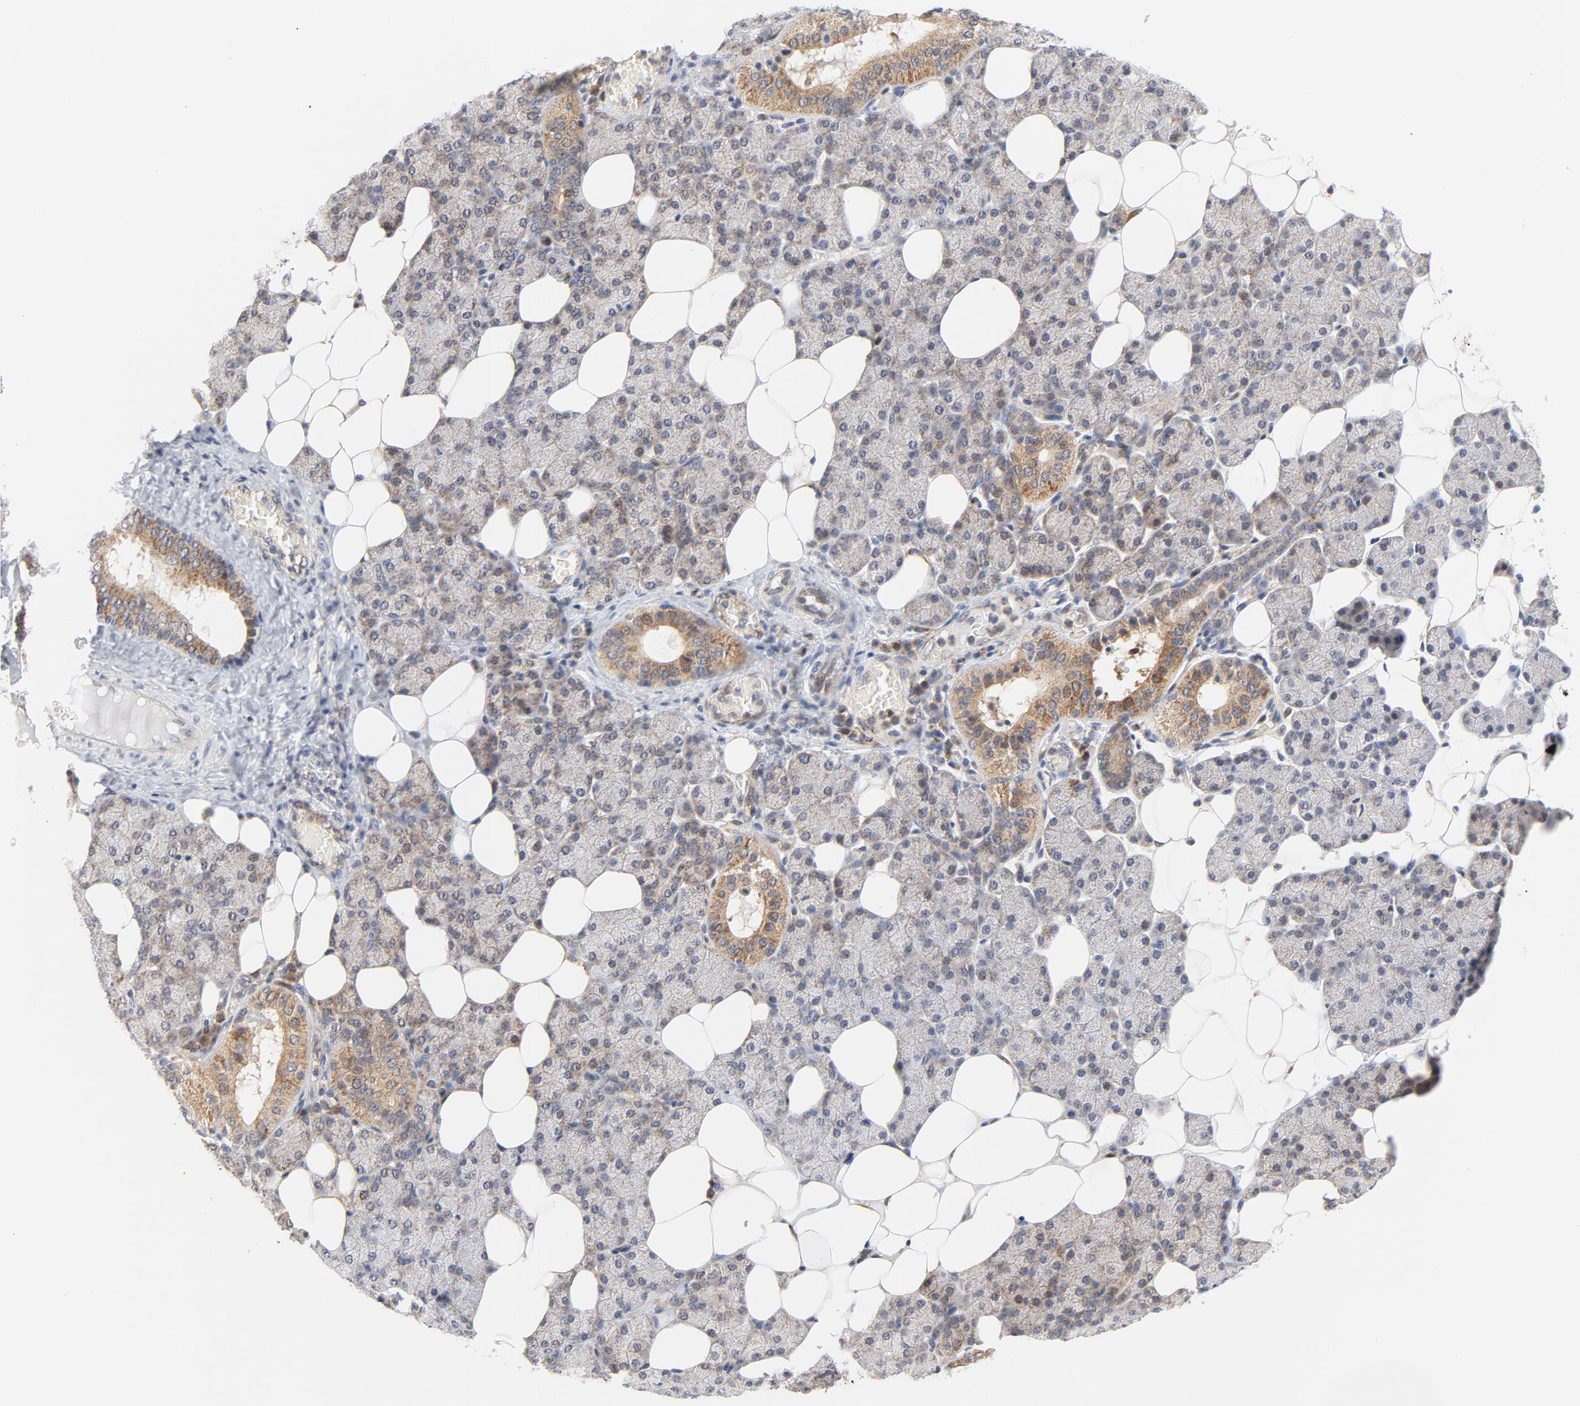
{"staining": {"intensity": "moderate", "quantity": "25%-75%", "location": "cytoplasmic/membranous"}, "tissue": "salivary gland", "cell_type": "Glandular cells", "image_type": "normal", "snomed": [{"axis": "morphology", "description": "Normal tissue, NOS"}, {"axis": "topography", "description": "Lymph node"}, {"axis": "topography", "description": "Salivary gland"}], "caption": "Protein staining demonstrates moderate cytoplasmic/membranous positivity in approximately 25%-75% of glandular cells in normal salivary gland. (brown staining indicates protein expression, while blue staining denotes nuclei).", "gene": "RAPGEF4", "patient": {"sex": "male", "age": 8}}